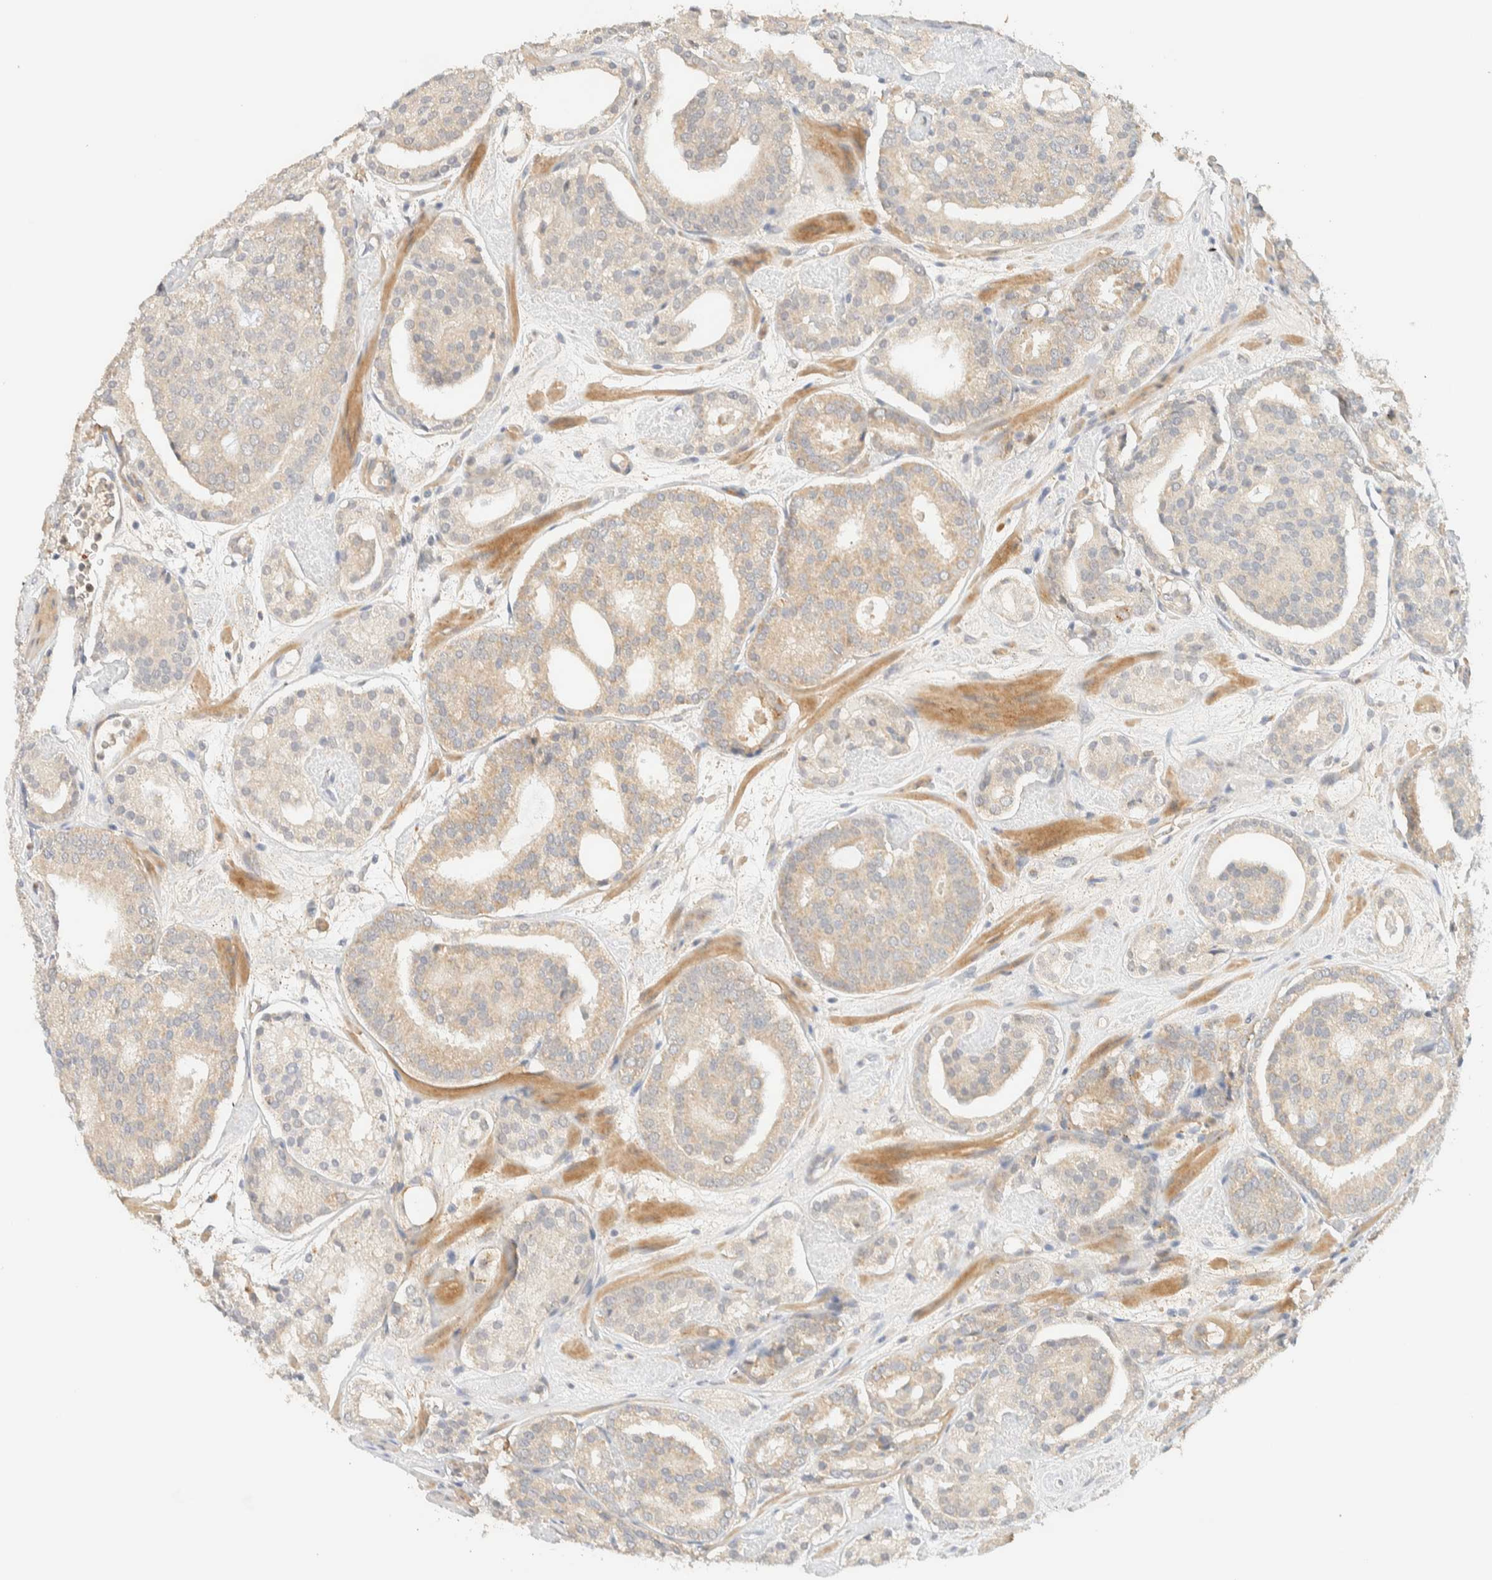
{"staining": {"intensity": "weak", "quantity": "25%-75%", "location": "cytoplasmic/membranous"}, "tissue": "prostate cancer", "cell_type": "Tumor cells", "image_type": "cancer", "snomed": [{"axis": "morphology", "description": "Adenocarcinoma, Low grade"}, {"axis": "topography", "description": "Prostate"}], "caption": "Protein analysis of prostate adenocarcinoma (low-grade) tissue shows weak cytoplasmic/membranous staining in about 25%-75% of tumor cells.", "gene": "TNK1", "patient": {"sex": "male", "age": 69}}